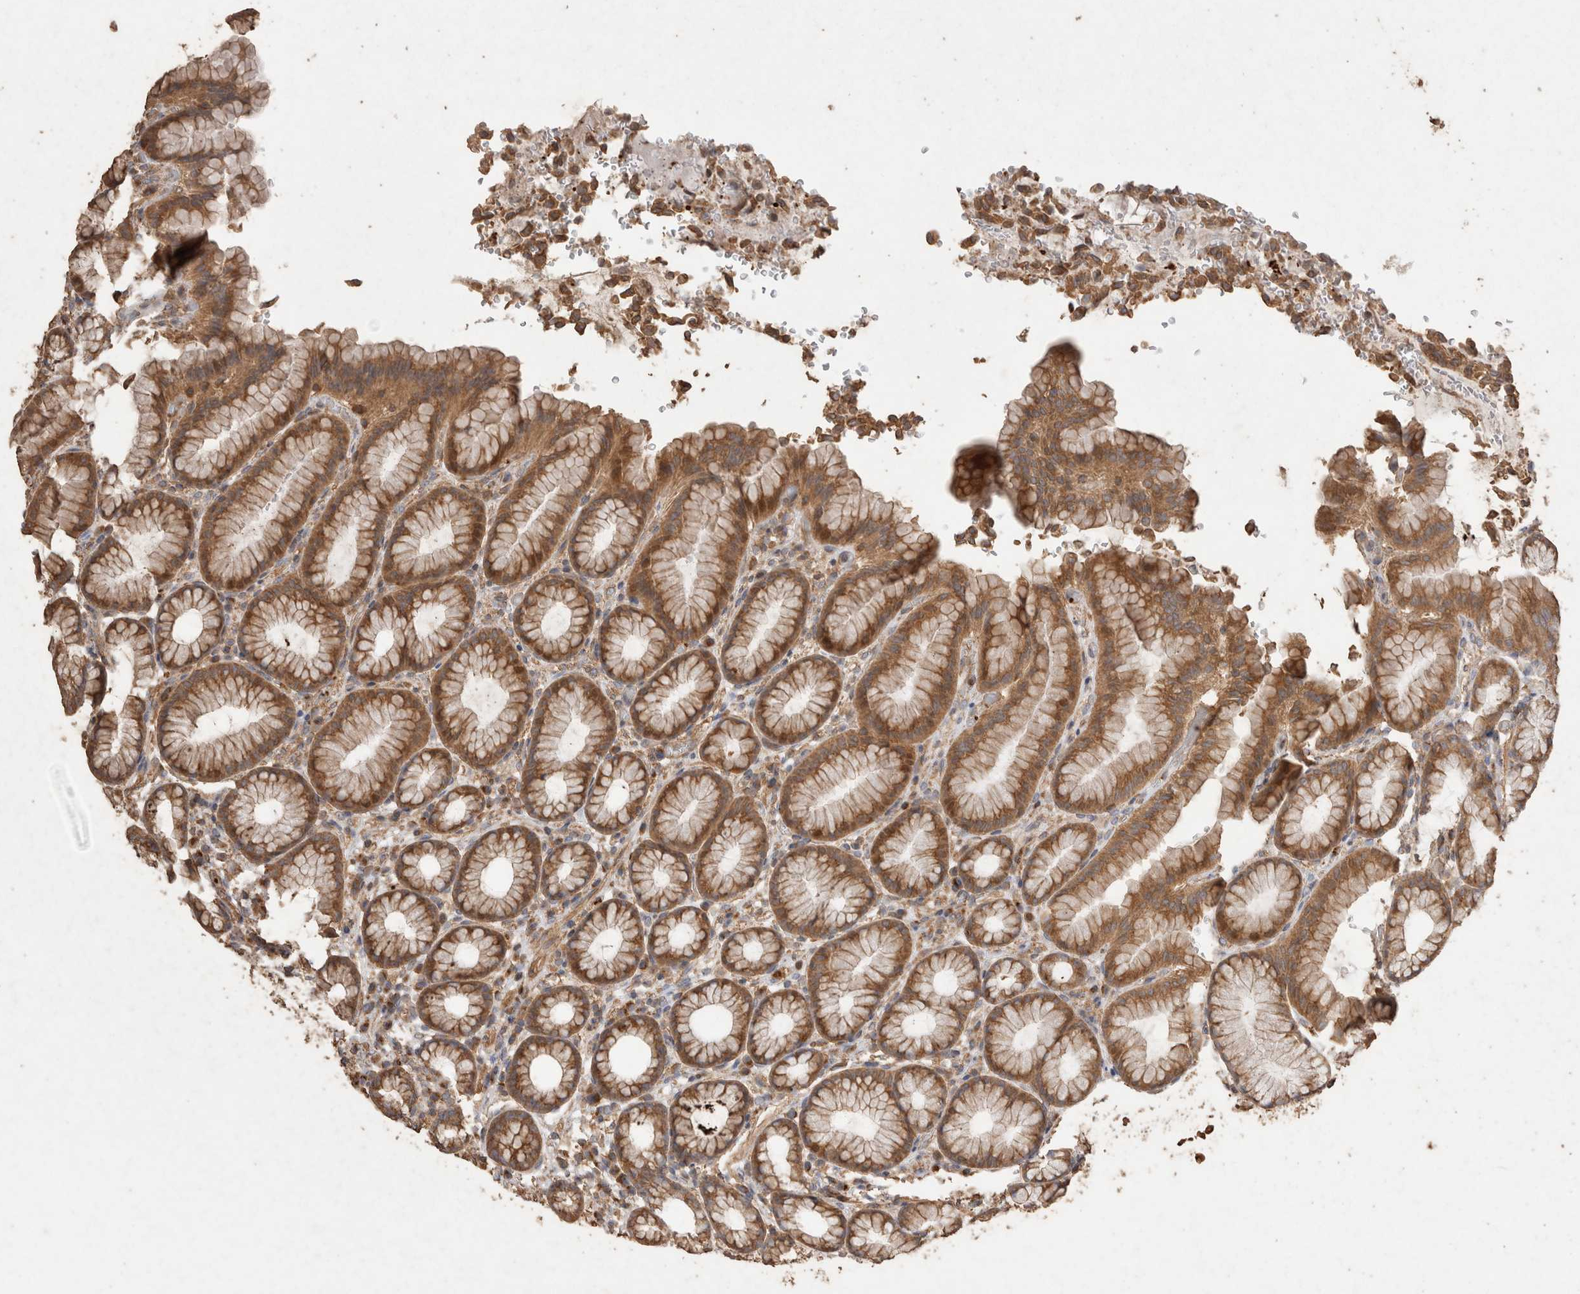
{"staining": {"intensity": "moderate", "quantity": ">75%", "location": "cytoplasmic/membranous"}, "tissue": "stomach", "cell_type": "Glandular cells", "image_type": "normal", "snomed": [{"axis": "morphology", "description": "Normal tissue, NOS"}, {"axis": "topography", "description": "Stomach"}], "caption": "IHC of unremarkable stomach demonstrates medium levels of moderate cytoplasmic/membranous expression in about >75% of glandular cells. The protein of interest is shown in brown color, while the nuclei are stained blue.", "gene": "SNX31", "patient": {"sex": "male", "age": 42}}